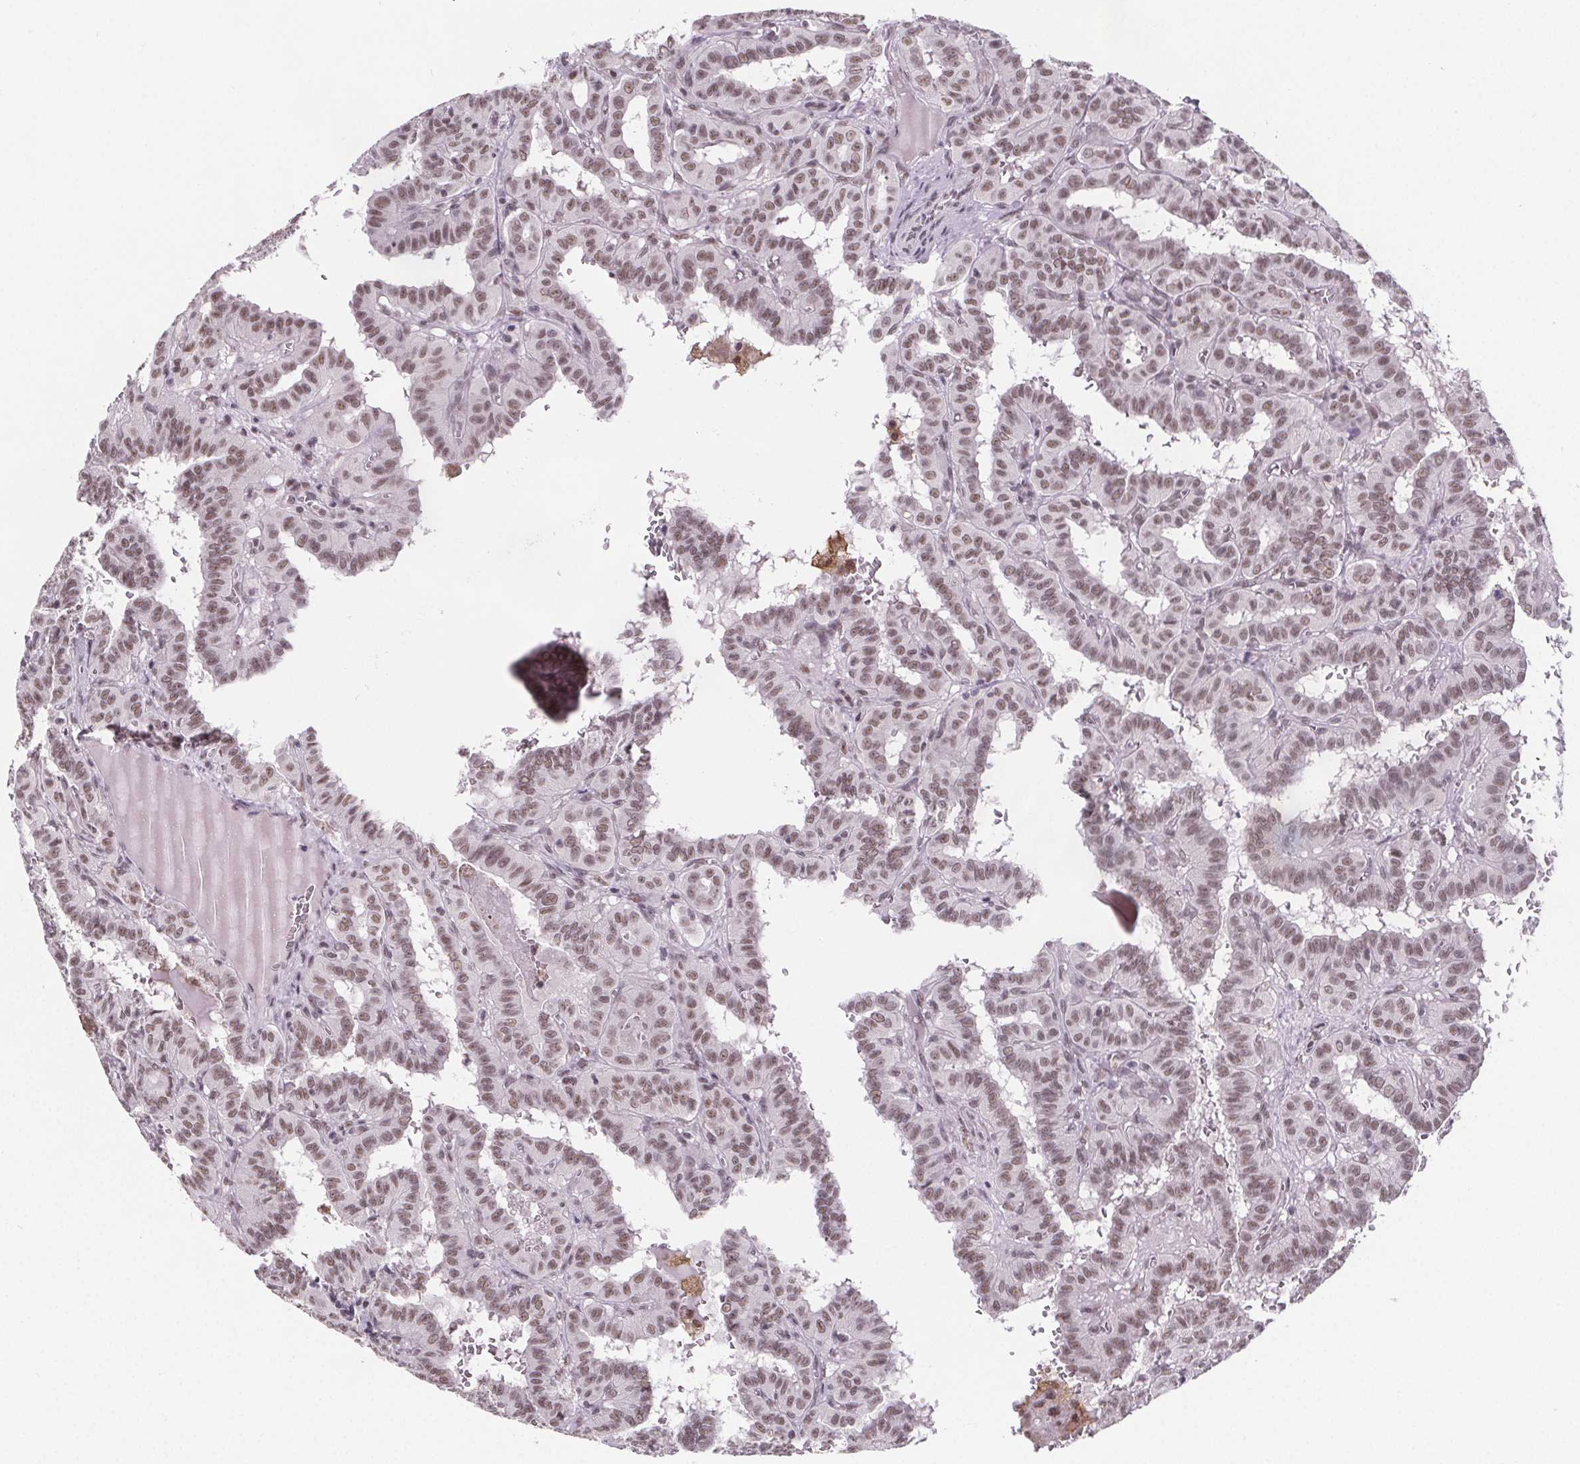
{"staining": {"intensity": "moderate", "quantity": ">75%", "location": "nuclear"}, "tissue": "thyroid cancer", "cell_type": "Tumor cells", "image_type": "cancer", "snomed": [{"axis": "morphology", "description": "Papillary adenocarcinoma, NOS"}, {"axis": "topography", "description": "Thyroid gland"}], "caption": "This is an image of immunohistochemistry (IHC) staining of papillary adenocarcinoma (thyroid), which shows moderate staining in the nuclear of tumor cells.", "gene": "ZNF572", "patient": {"sex": "female", "age": 21}}